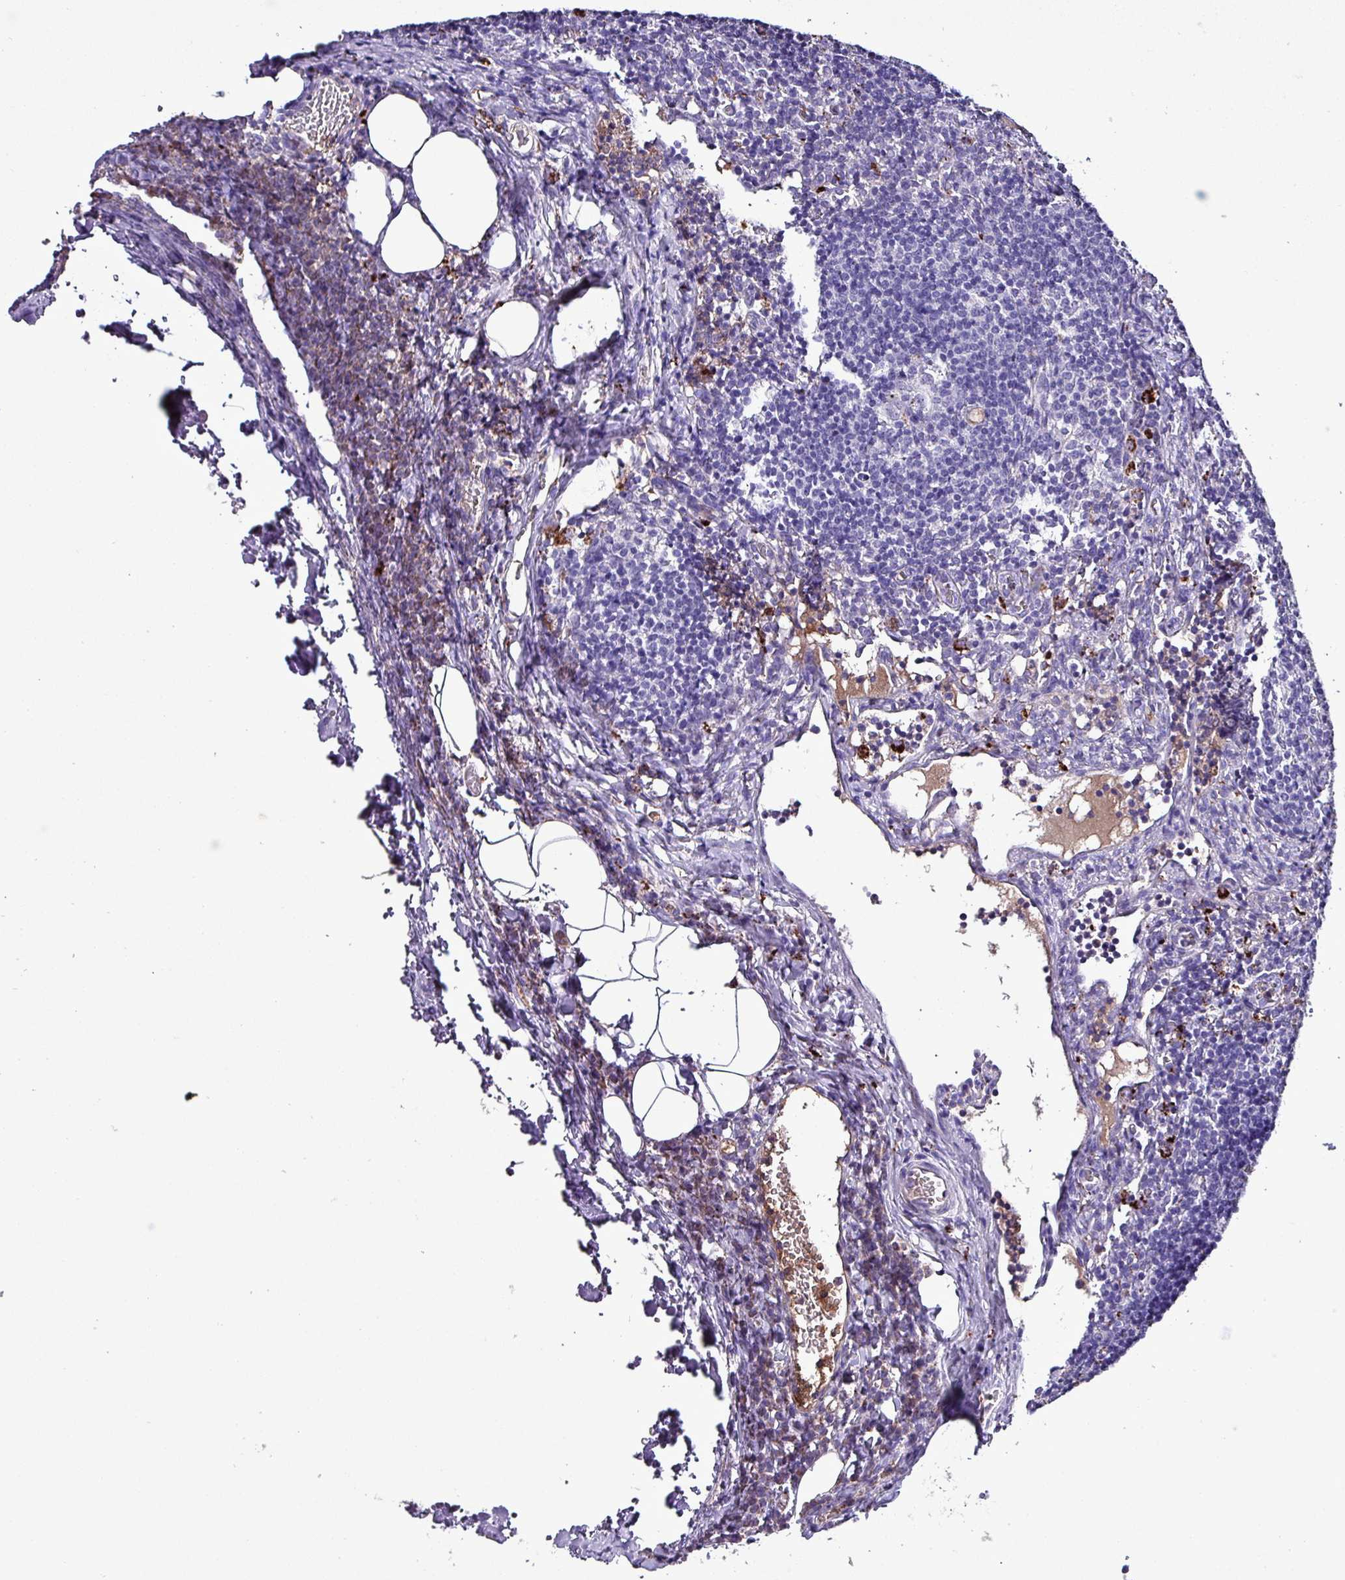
{"staining": {"intensity": "negative", "quantity": "none", "location": "none"}, "tissue": "lymph node", "cell_type": "Germinal center cells", "image_type": "normal", "snomed": [{"axis": "morphology", "description": "Normal tissue, NOS"}, {"axis": "topography", "description": "Lymph node"}], "caption": "This is a image of immunohistochemistry staining of normal lymph node, which shows no positivity in germinal center cells.", "gene": "HPR", "patient": {"sex": "female", "age": 37}}